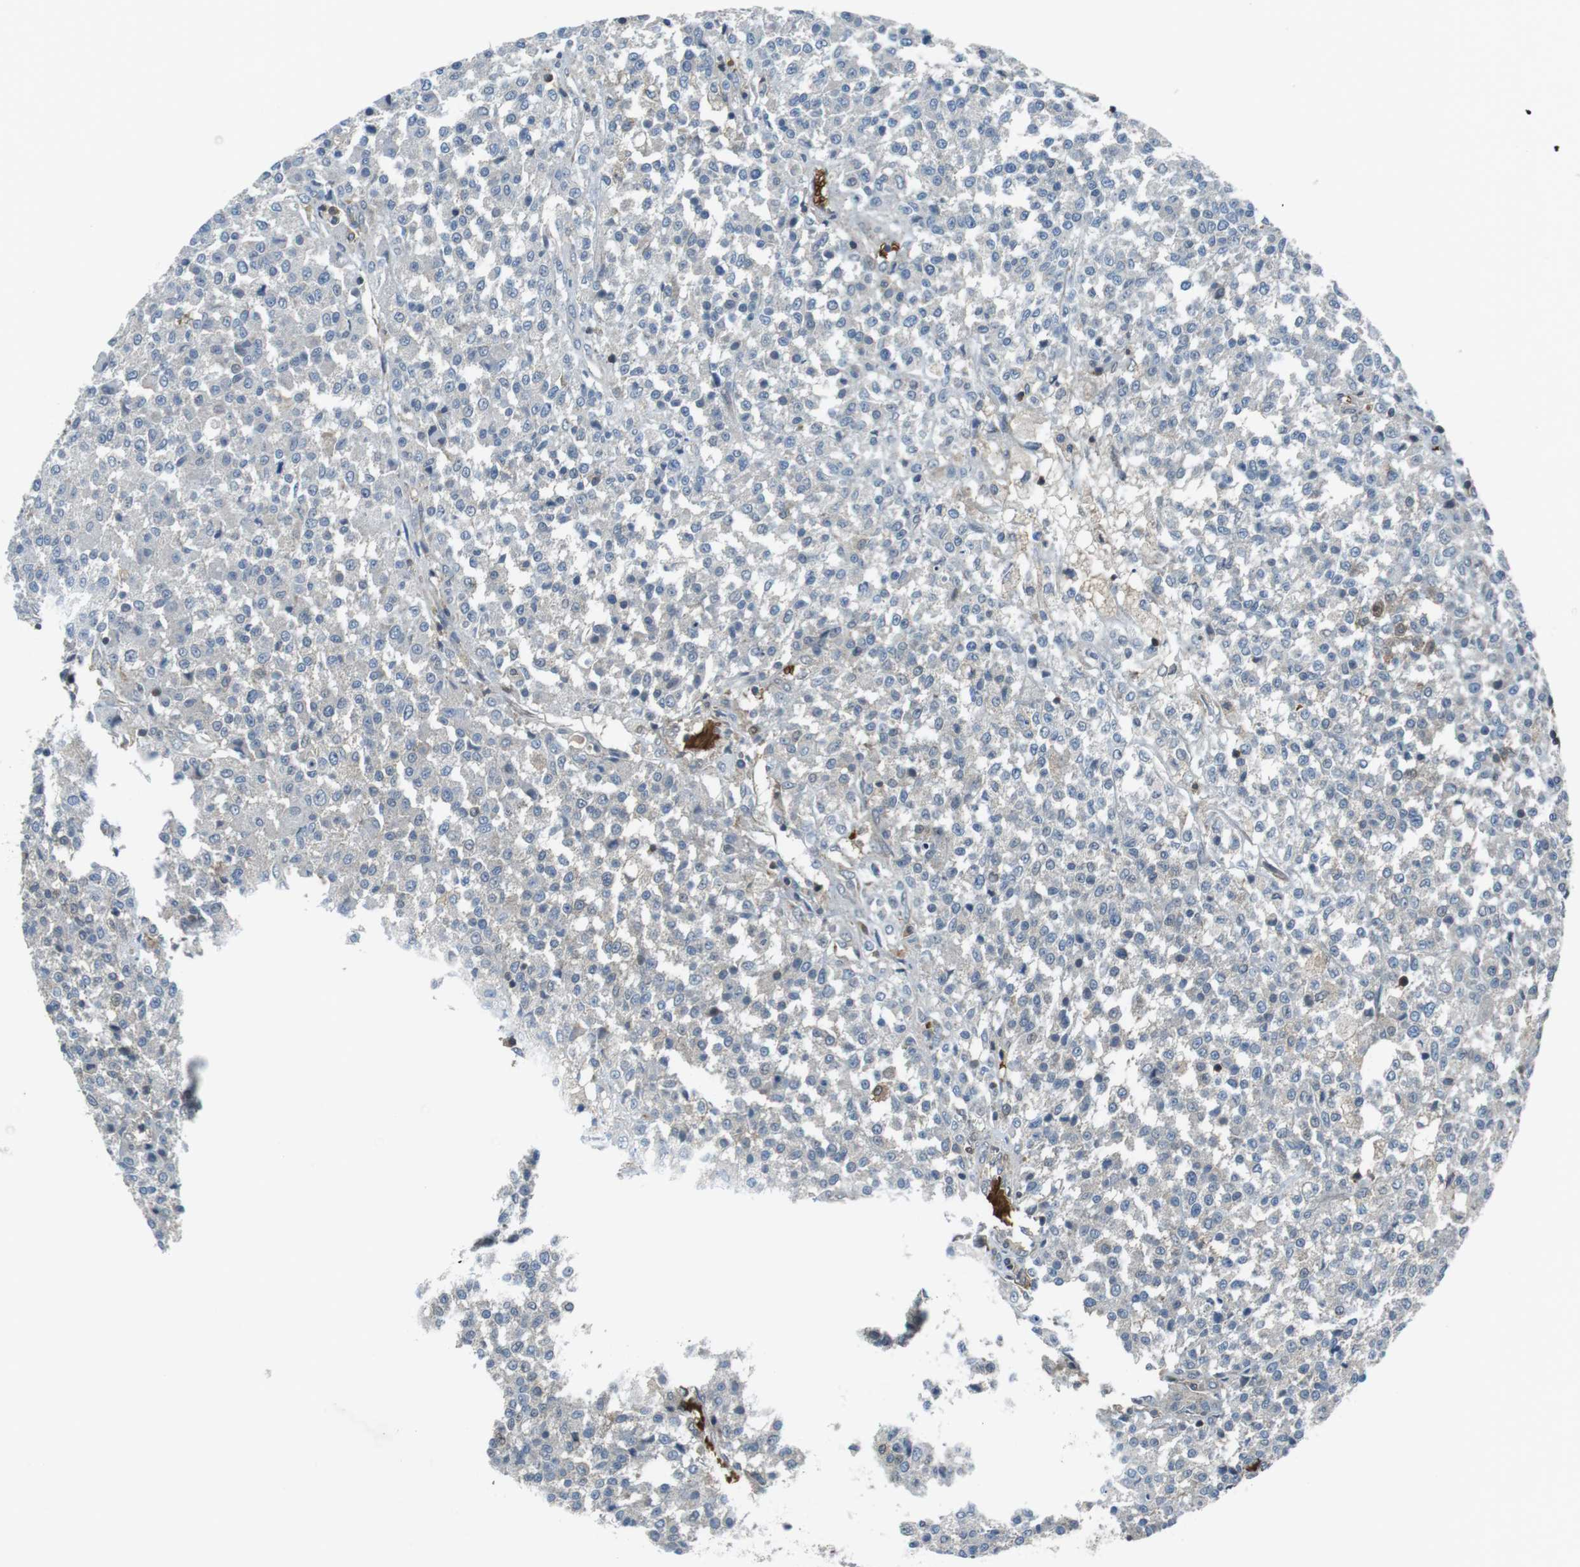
{"staining": {"intensity": "negative", "quantity": "none", "location": "none"}, "tissue": "testis cancer", "cell_type": "Tumor cells", "image_type": "cancer", "snomed": [{"axis": "morphology", "description": "Seminoma, NOS"}, {"axis": "topography", "description": "Testis"}], "caption": "Testis cancer was stained to show a protein in brown. There is no significant expression in tumor cells.", "gene": "LRRC3B", "patient": {"sex": "male", "age": 59}}